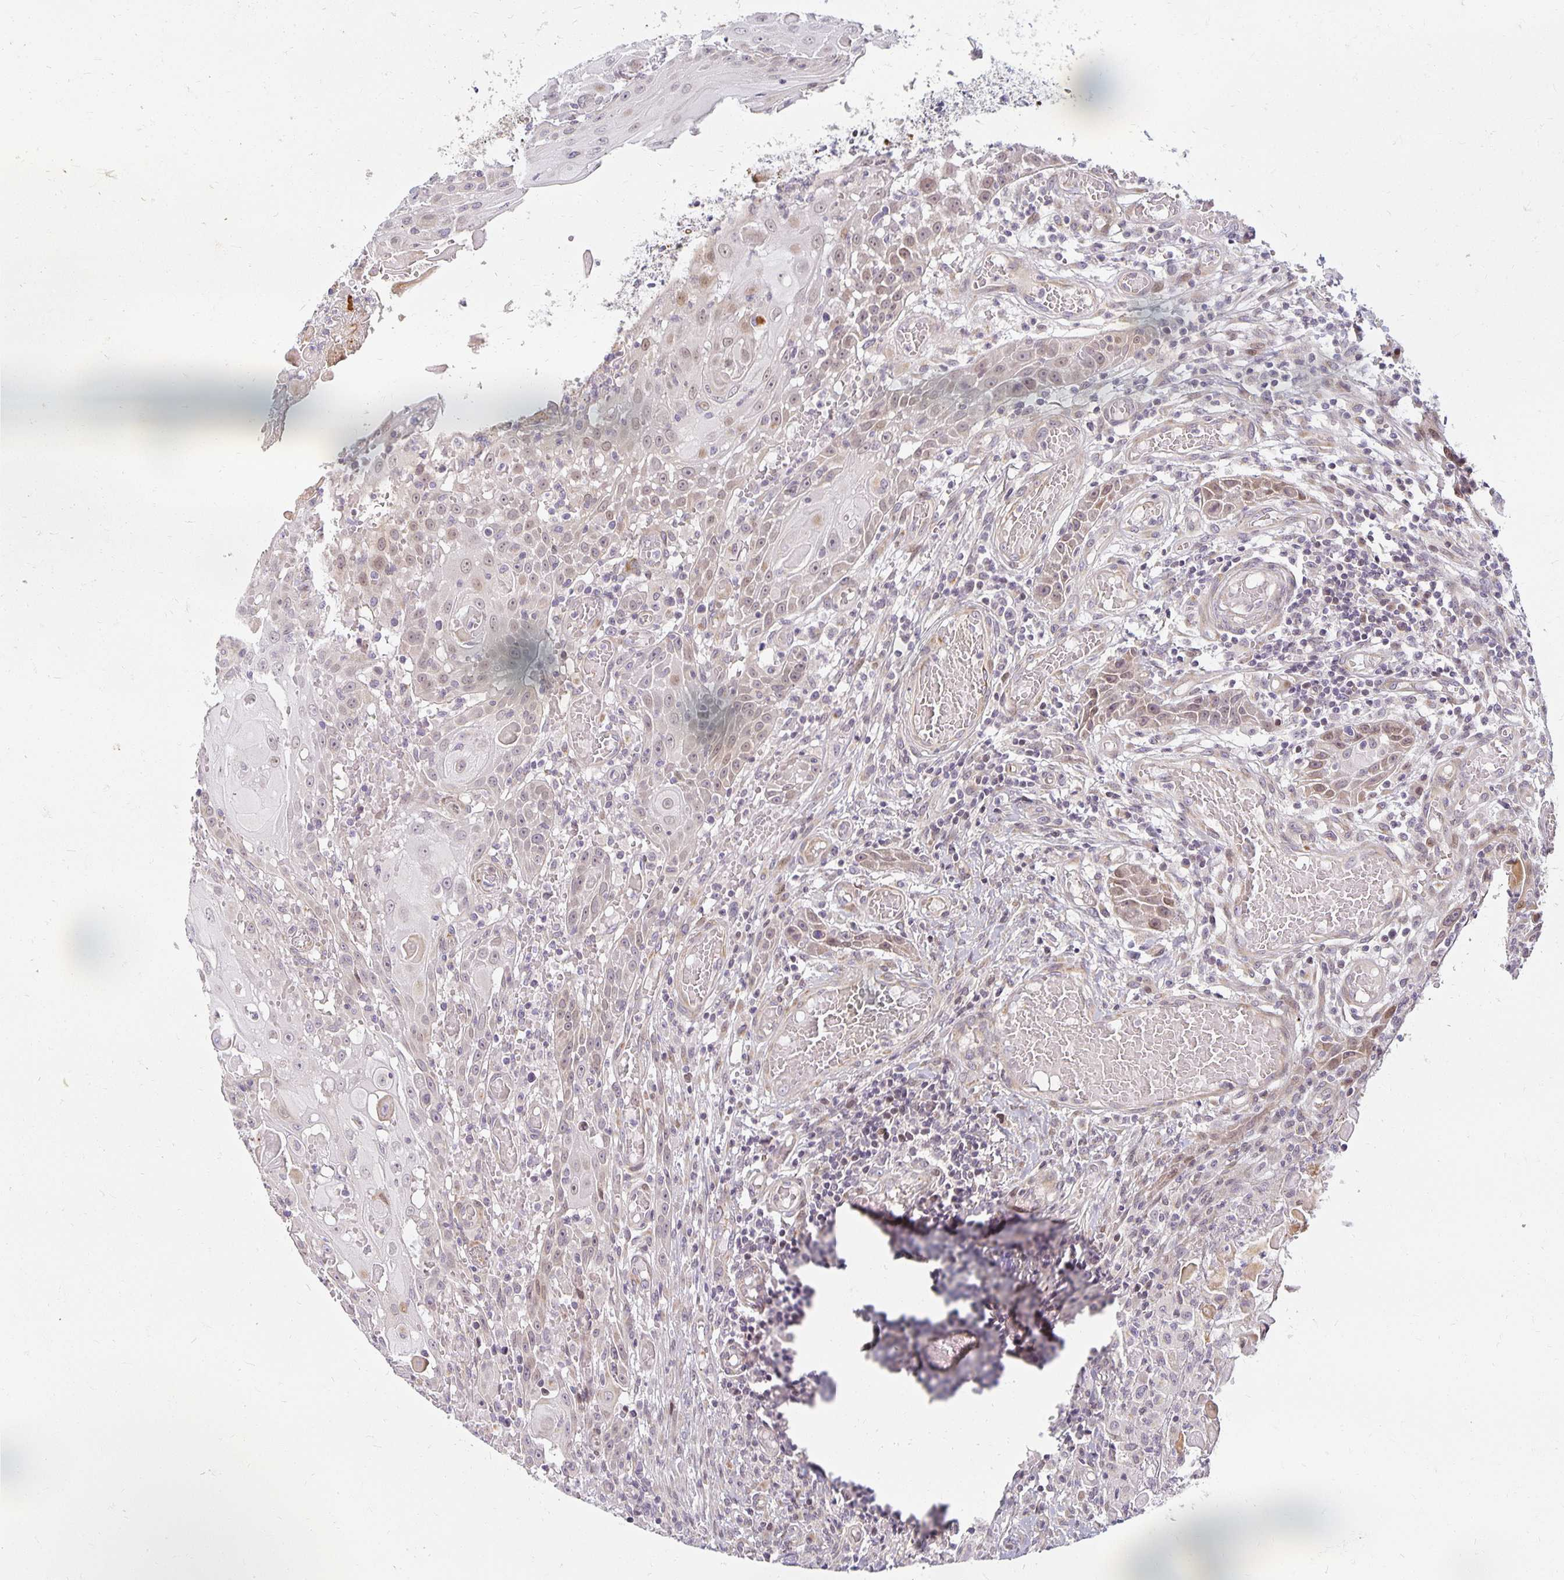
{"staining": {"intensity": "weak", "quantity": "25%-75%", "location": "nuclear"}, "tissue": "head and neck cancer", "cell_type": "Tumor cells", "image_type": "cancer", "snomed": [{"axis": "morphology", "description": "Normal tissue, NOS"}, {"axis": "morphology", "description": "Squamous cell carcinoma, NOS"}, {"axis": "topography", "description": "Oral tissue"}, {"axis": "topography", "description": "Head-Neck"}], "caption": "A histopathology image of head and neck cancer (squamous cell carcinoma) stained for a protein shows weak nuclear brown staining in tumor cells.", "gene": "EHF", "patient": {"sex": "female", "age": 55}}